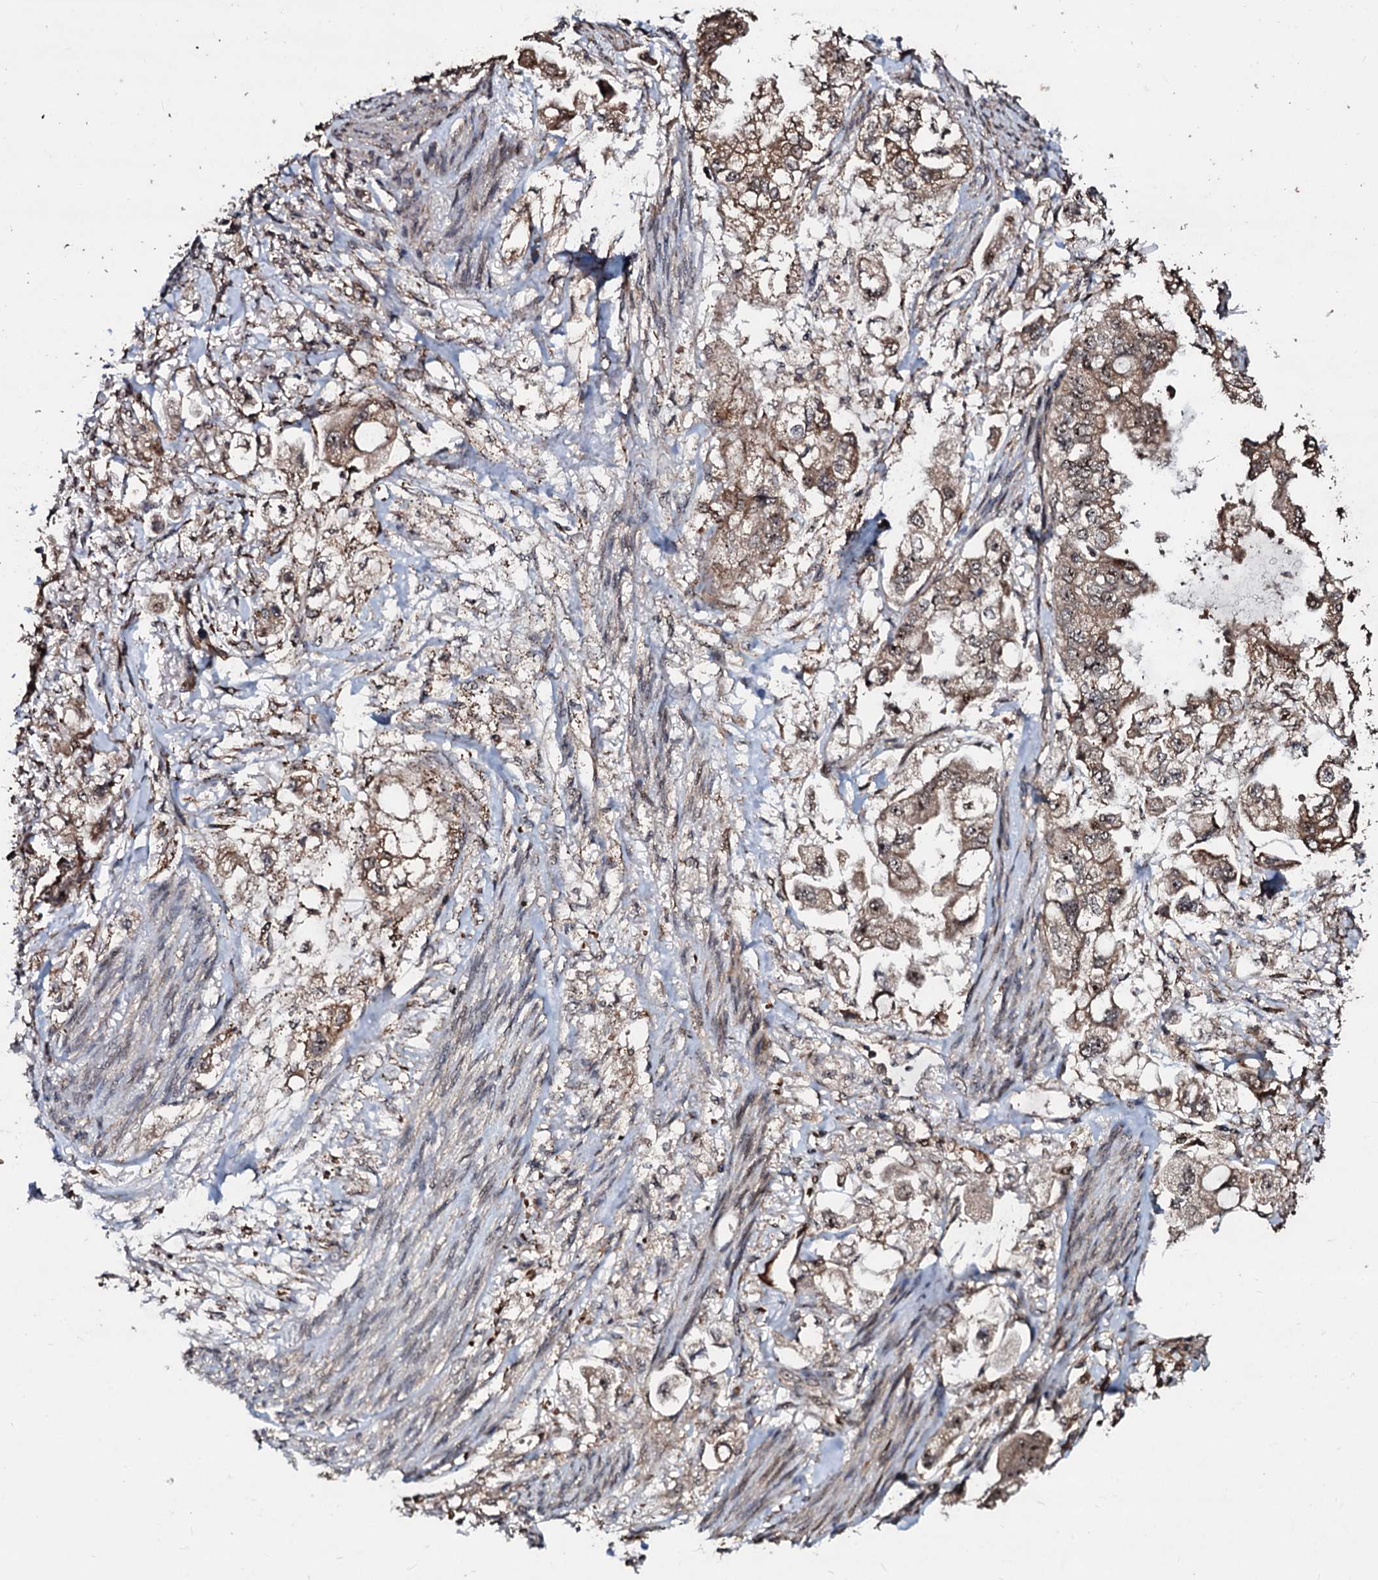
{"staining": {"intensity": "weak", "quantity": ">75%", "location": "nuclear"}, "tissue": "stomach cancer", "cell_type": "Tumor cells", "image_type": "cancer", "snomed": [{"axis": "morphology", "description": "Adenocarcinoma, NOS"}, {"axis": "topography", "description": "Stomach"}], "caption": "Stomach cancer stained with a brown dye demonstrates weak nuclear positive expression in approximately >75% of tumor cells.", "gene": "SUPT7L", "patient": {"sex": "male", "age": 62}}